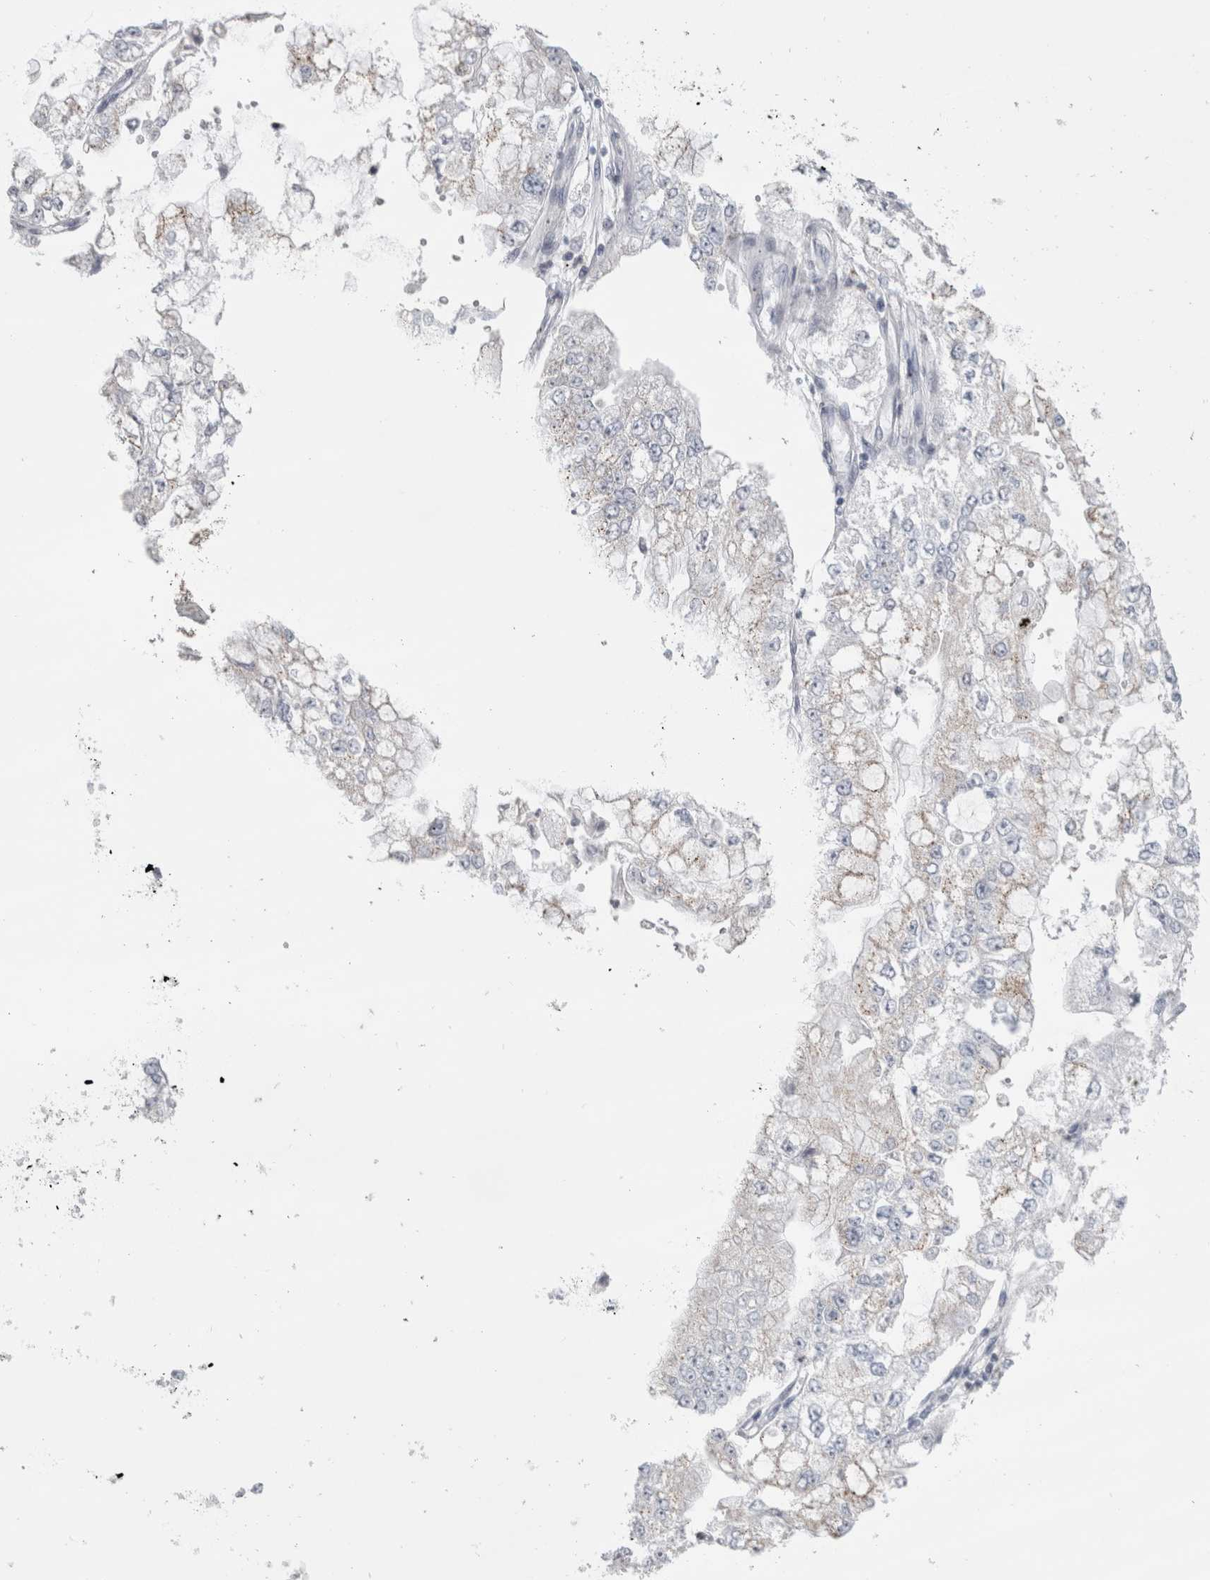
{"staining": {"intensity": "negative", "quantity": "none", "location": "none"}, "tissue": "stomach cancer", "cell_type": "Tumor cells", "image_type": "cancer", "snomed": [{"axis": "morphology", "description": "Adenocarcinoma, NOS"}, {"axis": "topography", "description": "Stomach"}], "caption": "There is no significant positivity in tumor cells of stomach cancer.", "gene": "PLIN1", "patient": {"sex": "male", "age": 76}}